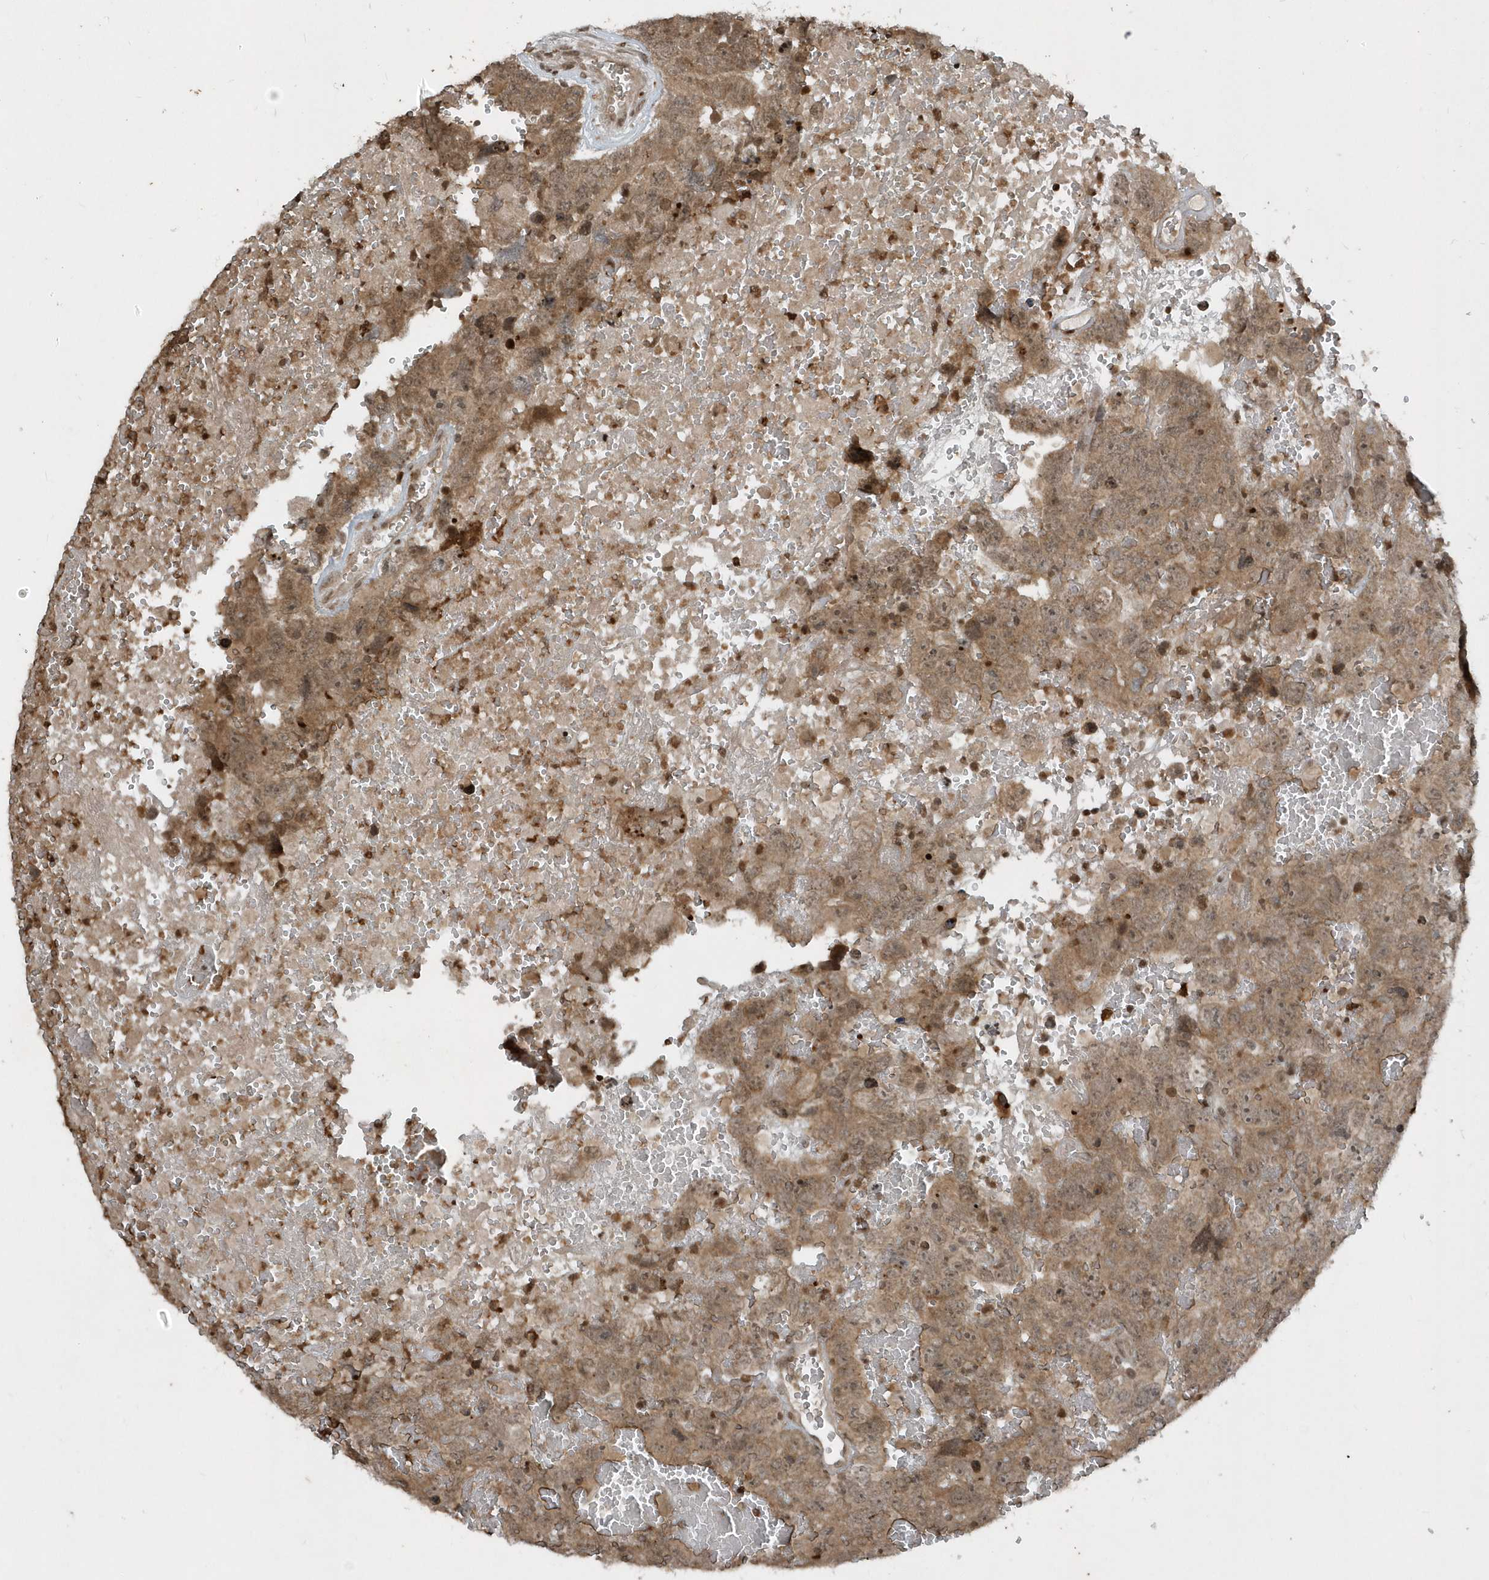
{"staining": {"intensity": "moderate", "quantity": ">75%", "location": "cytoplasmic/membranous,nuclear"}, "tissue": "testis cancer", "cell_type": "Tumor cells", "image_type": "cancer", "snomed": [{"axis": "morphology", "description": "Carcinoma, Embryonal, NOS"}, {"axis": "topography", "description": "Testis"}], "caption": "This image displays embryonal carcinoma (testis) stained with IHC to label a protein in brown. The cytoplasmic/membranous and nuclear of tumor cells show moderate positivity for the protein. Nuclei are counter-stained blue.", "gene": "EIF2B1", "patient": {"sex": "male", "age": 45}}